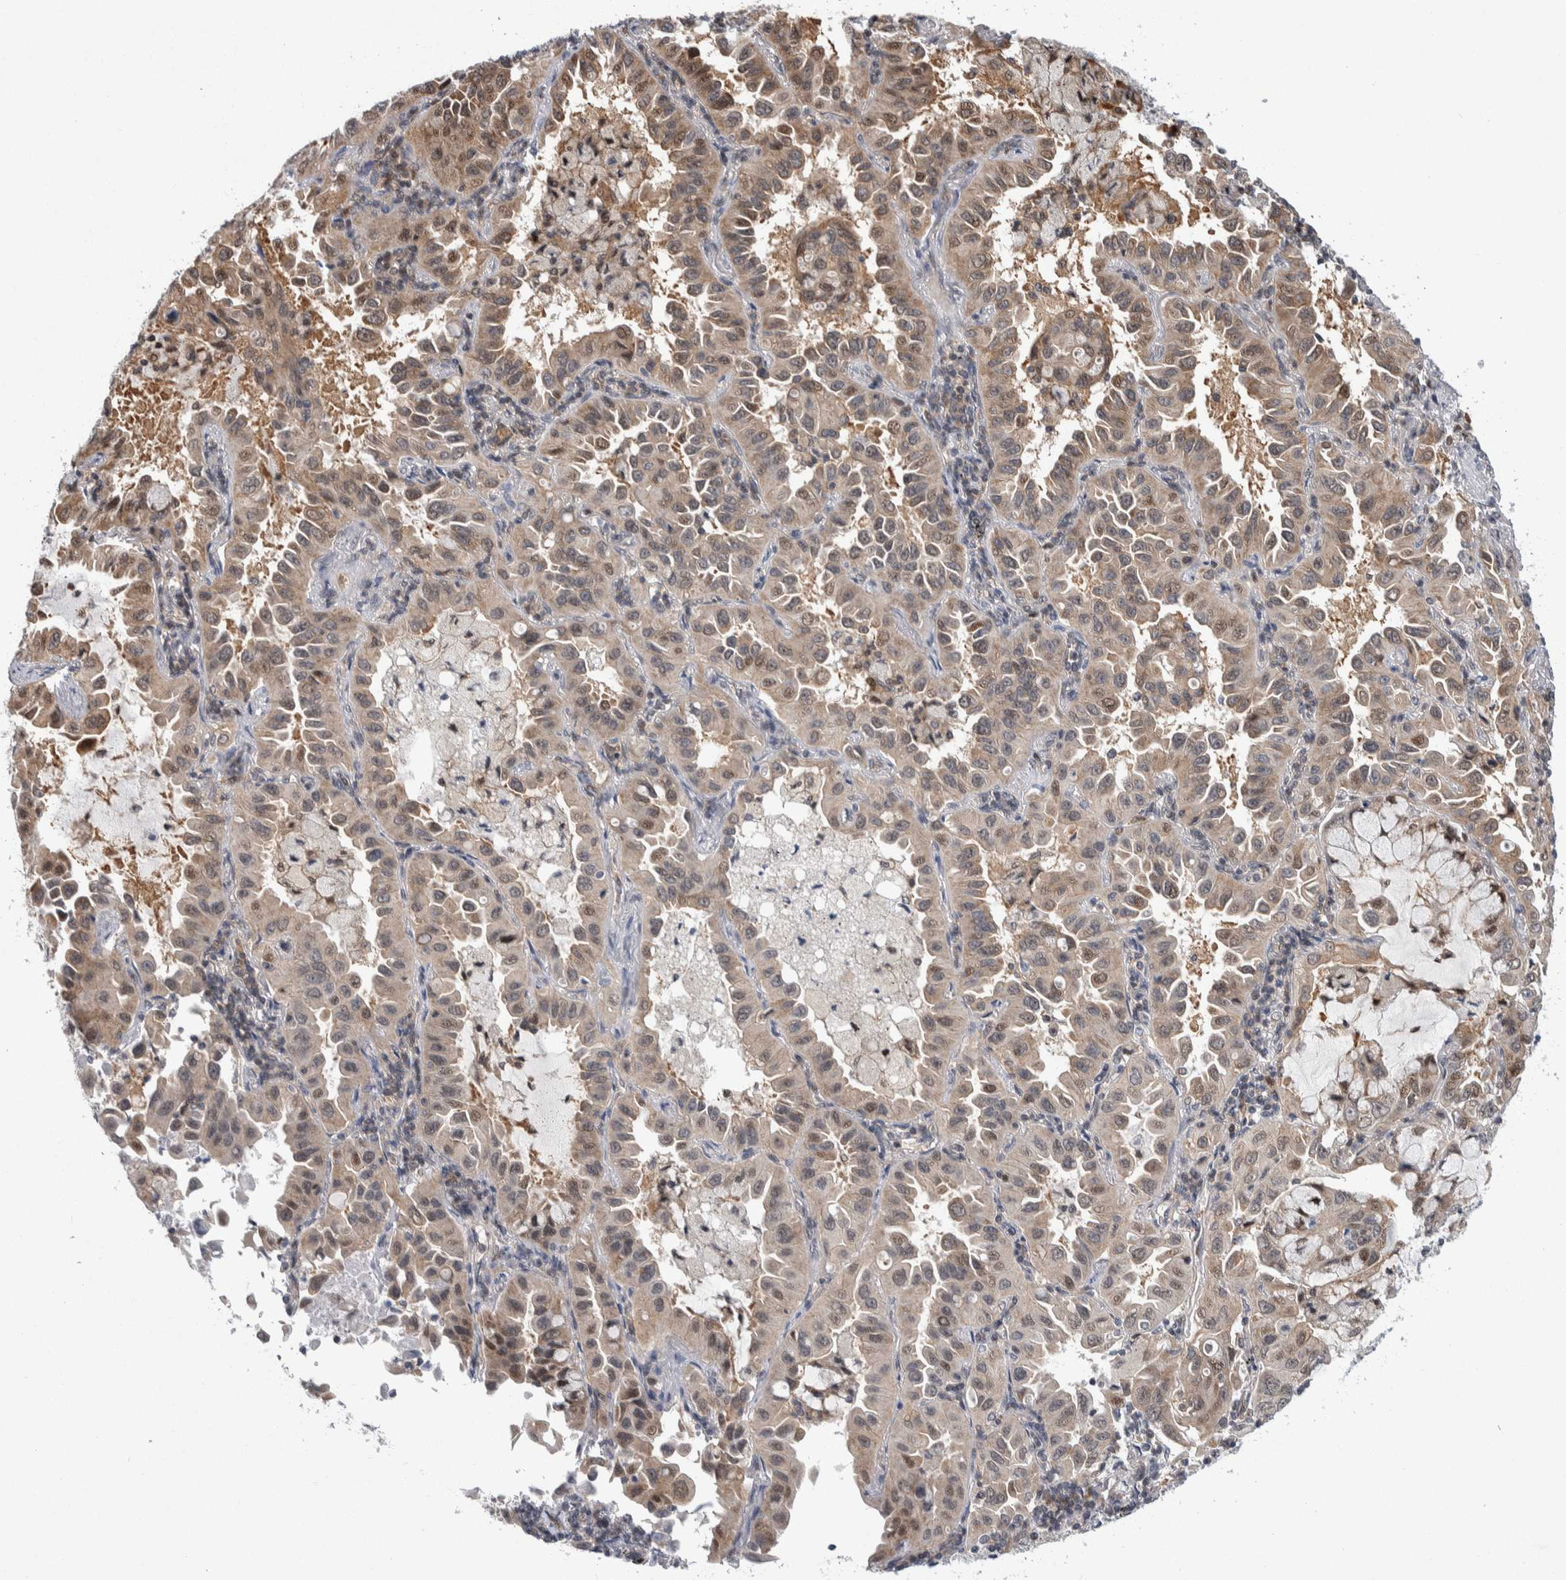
{"staining": {"intensity": "weak", "quantity": "25%-75%", "location": "cytoplasmic/membranous"}, "tissue": "lung cancer", "cell_type": "Tumor cells", "image_type": "cancer", "snomed": [{"axis": "morphology", "description": "Adenocarcinoma, NOS"}, {"axis": "topography", "description": "Lung"}], "caption": "The image reveals staining of adenocarcinoma (lung), revealing weak cytoplasmic/membranous protein staining (brown color) within tumor cells.", "gene": "PTPA", "patient": {"sex": "male", "age": 64}}